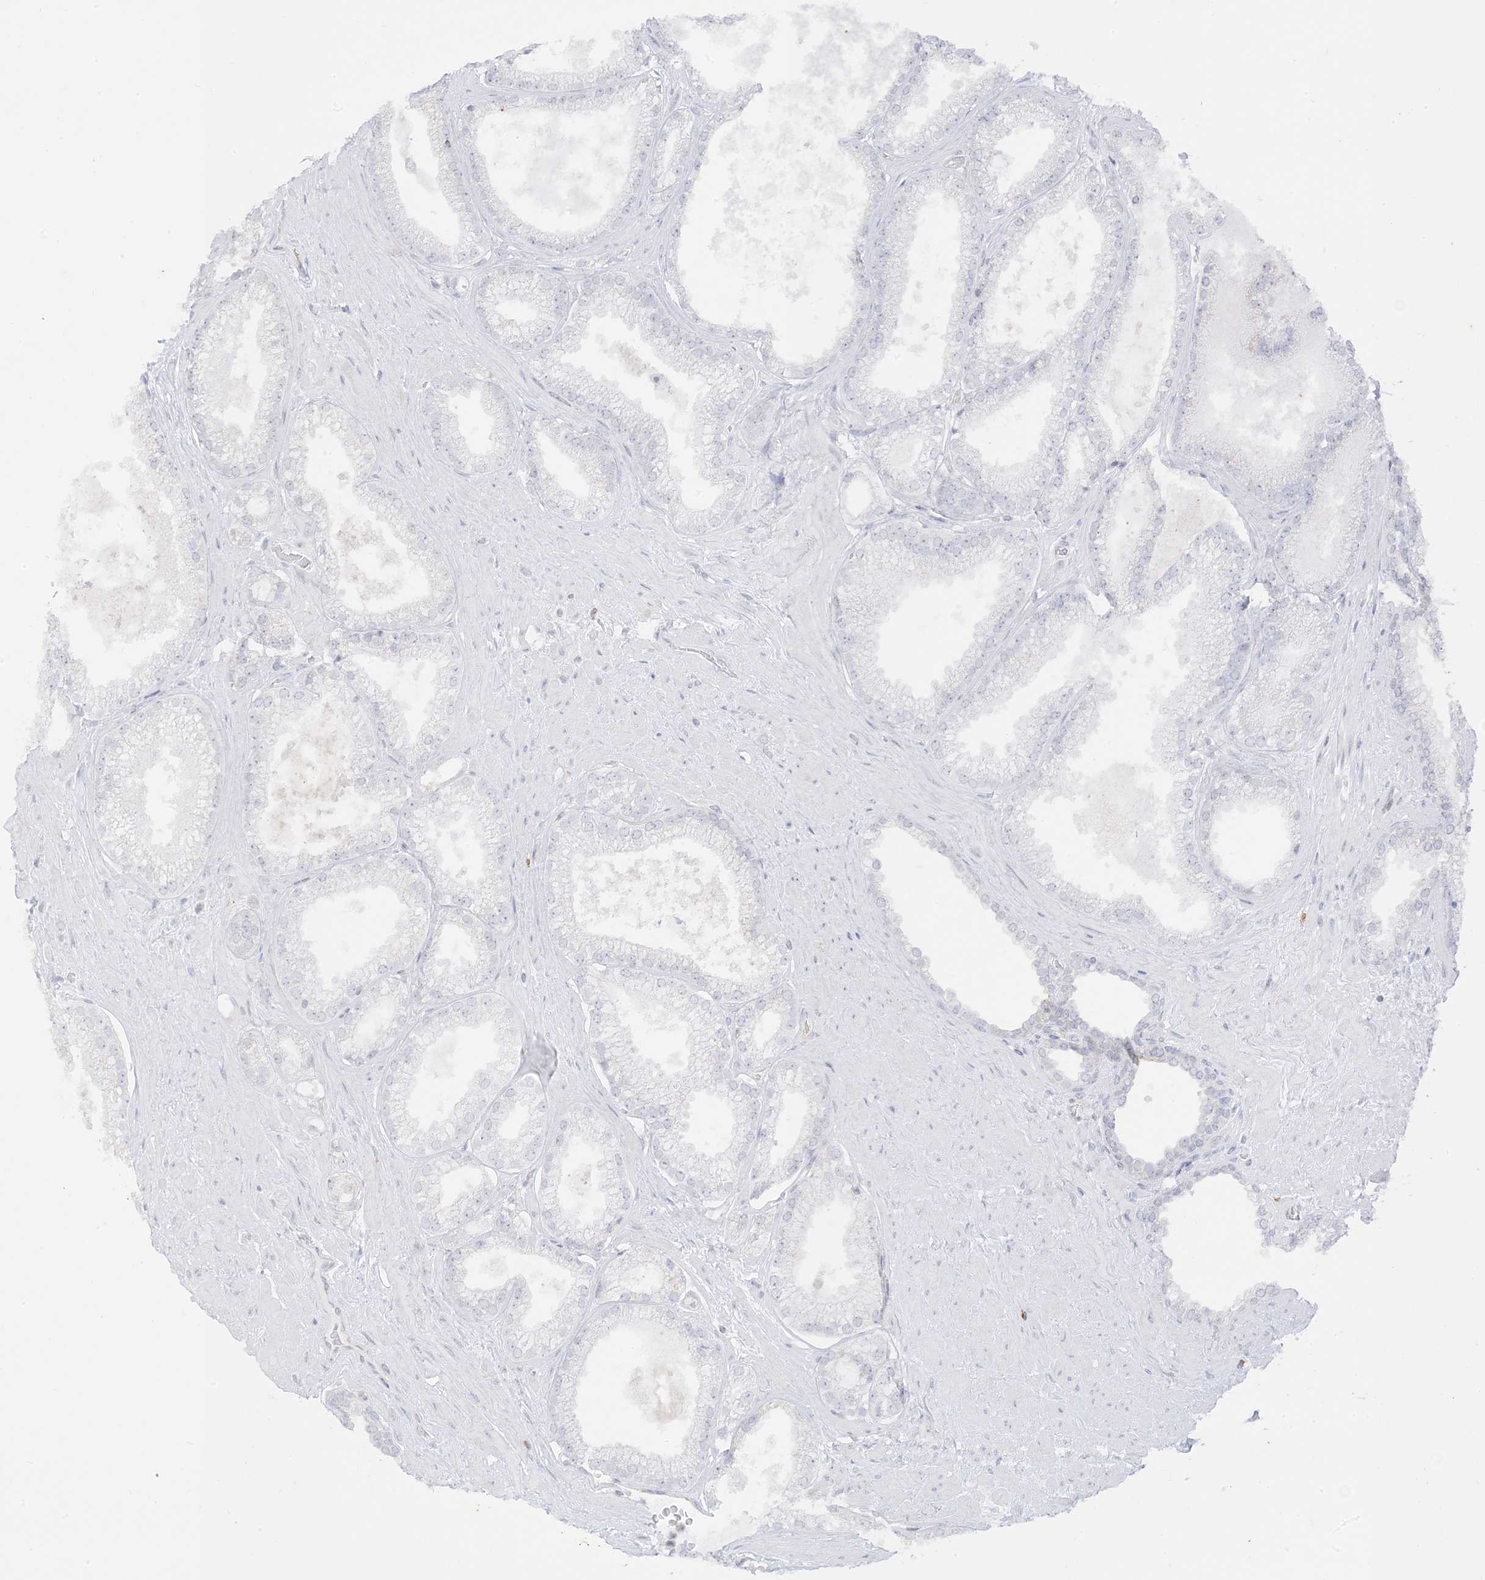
{"staining": {"intensity": "negative", "quantity": "none", "location": "none"}, "tissue": "prostate cancer", "cell_type": "Tumor cells", "image_type": "cancer", "snomed": [{"axis": "morphology", "description": "Adenocarcinoma, Low grade"}, {"axis": "topography", "description": "Prostate"}], "caption": "This image is of prostate cancer stained with immunohistochemistry to label a protein in brown with the nuclei are counter-stained blue. There is no staining in tumor cells.", "gene": "RAC1", "patient": {"sex": "male", "age": 62}}